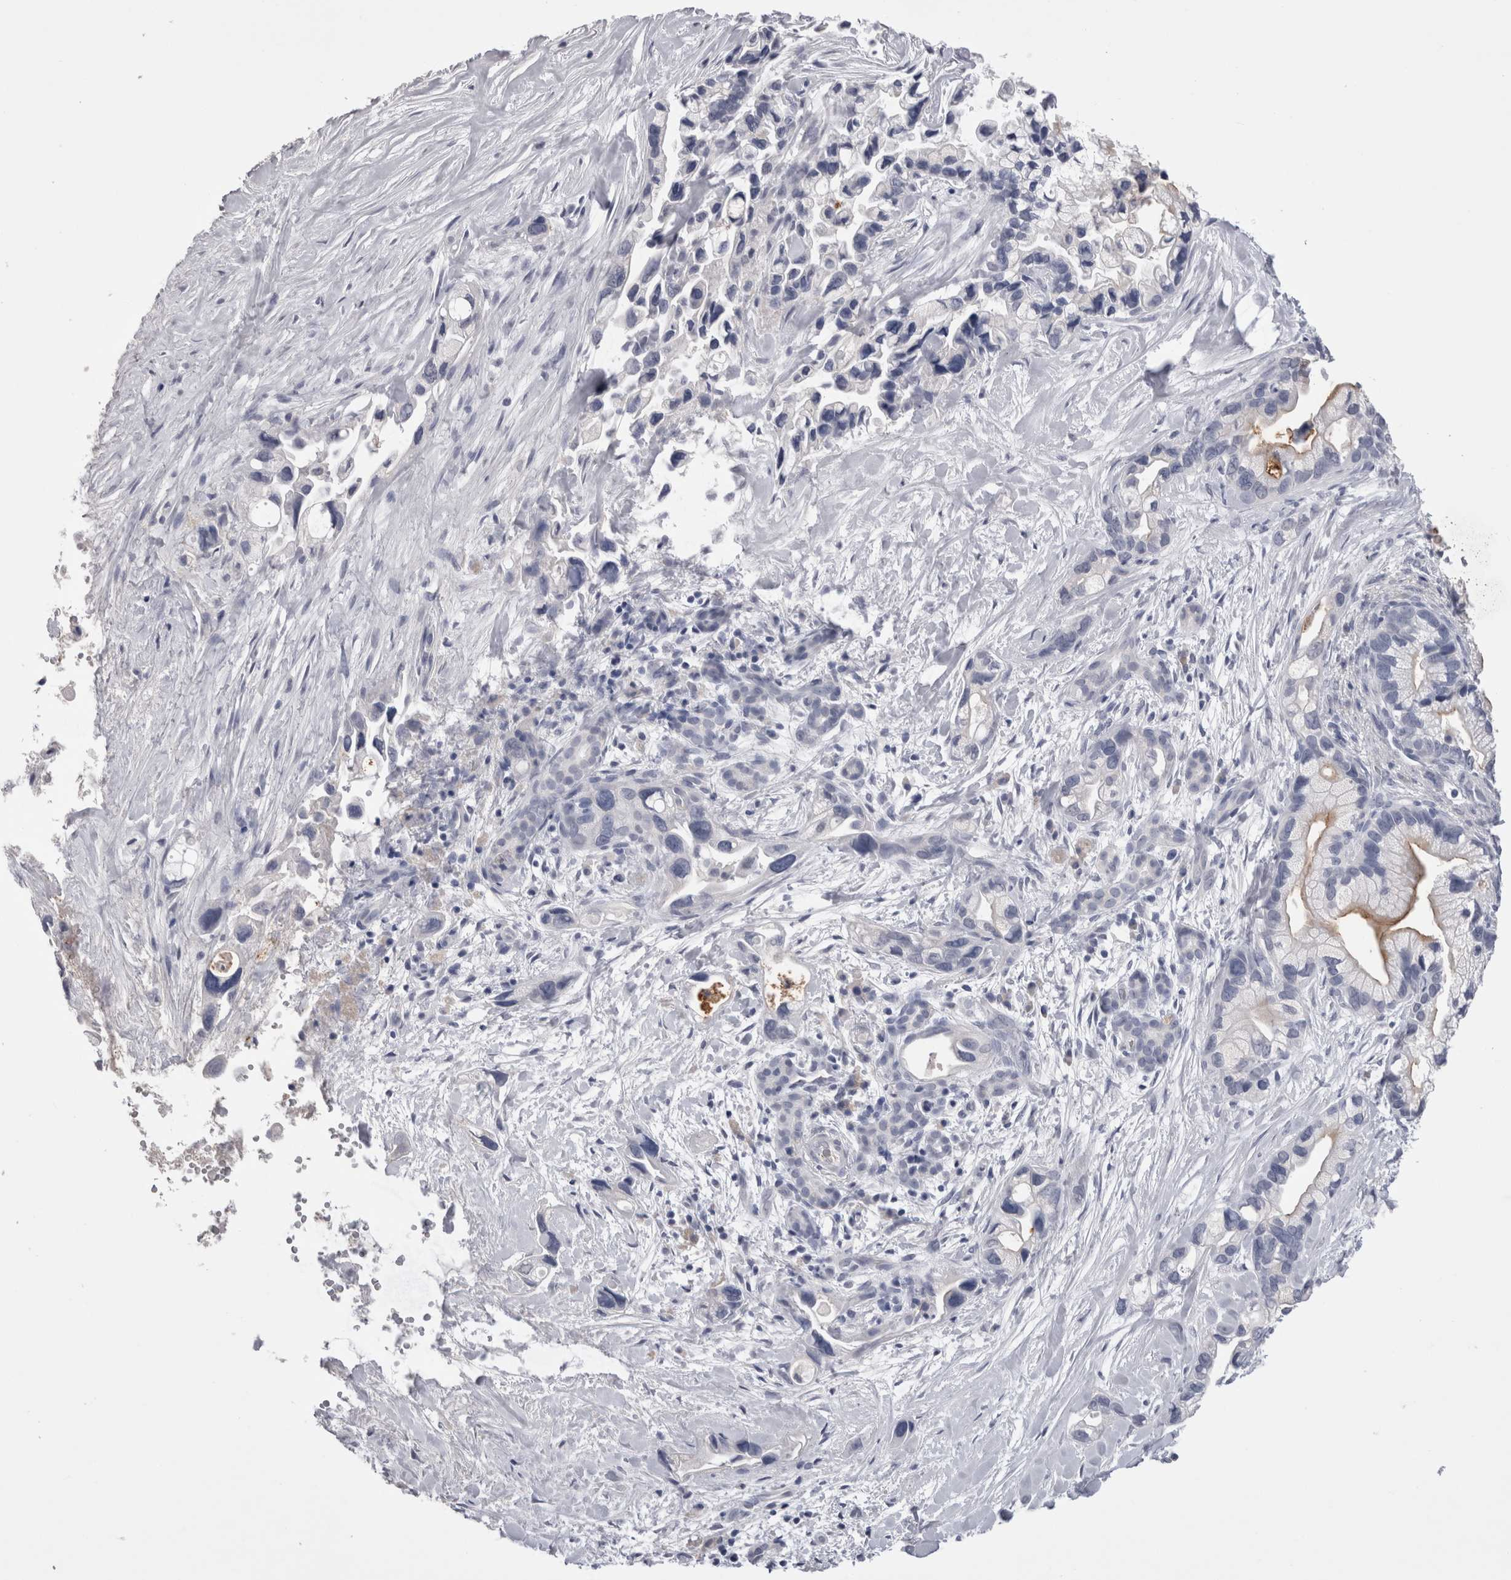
{"staining": {"intensity": "weak", "quantity": "<25%", "location": "cytoplasmic/membranous"}, "tissue": "pancreatic cancer", "cell_type": "Tumor cells", "image_type": "cancer", "snomed": [{"axis": "morphology", "description": "Adenocarcinoma, NOS"}, {"axis": "topography", "description": "Pancreas"}], "caption": "DAB (3,3'-diaminobenzidine) immunohistochemical staining of human pancreatic cancer shows no significant positivity in tumor cells.", "gene": "CDHR5", "patient": {"sex": "female", "age": 77}}